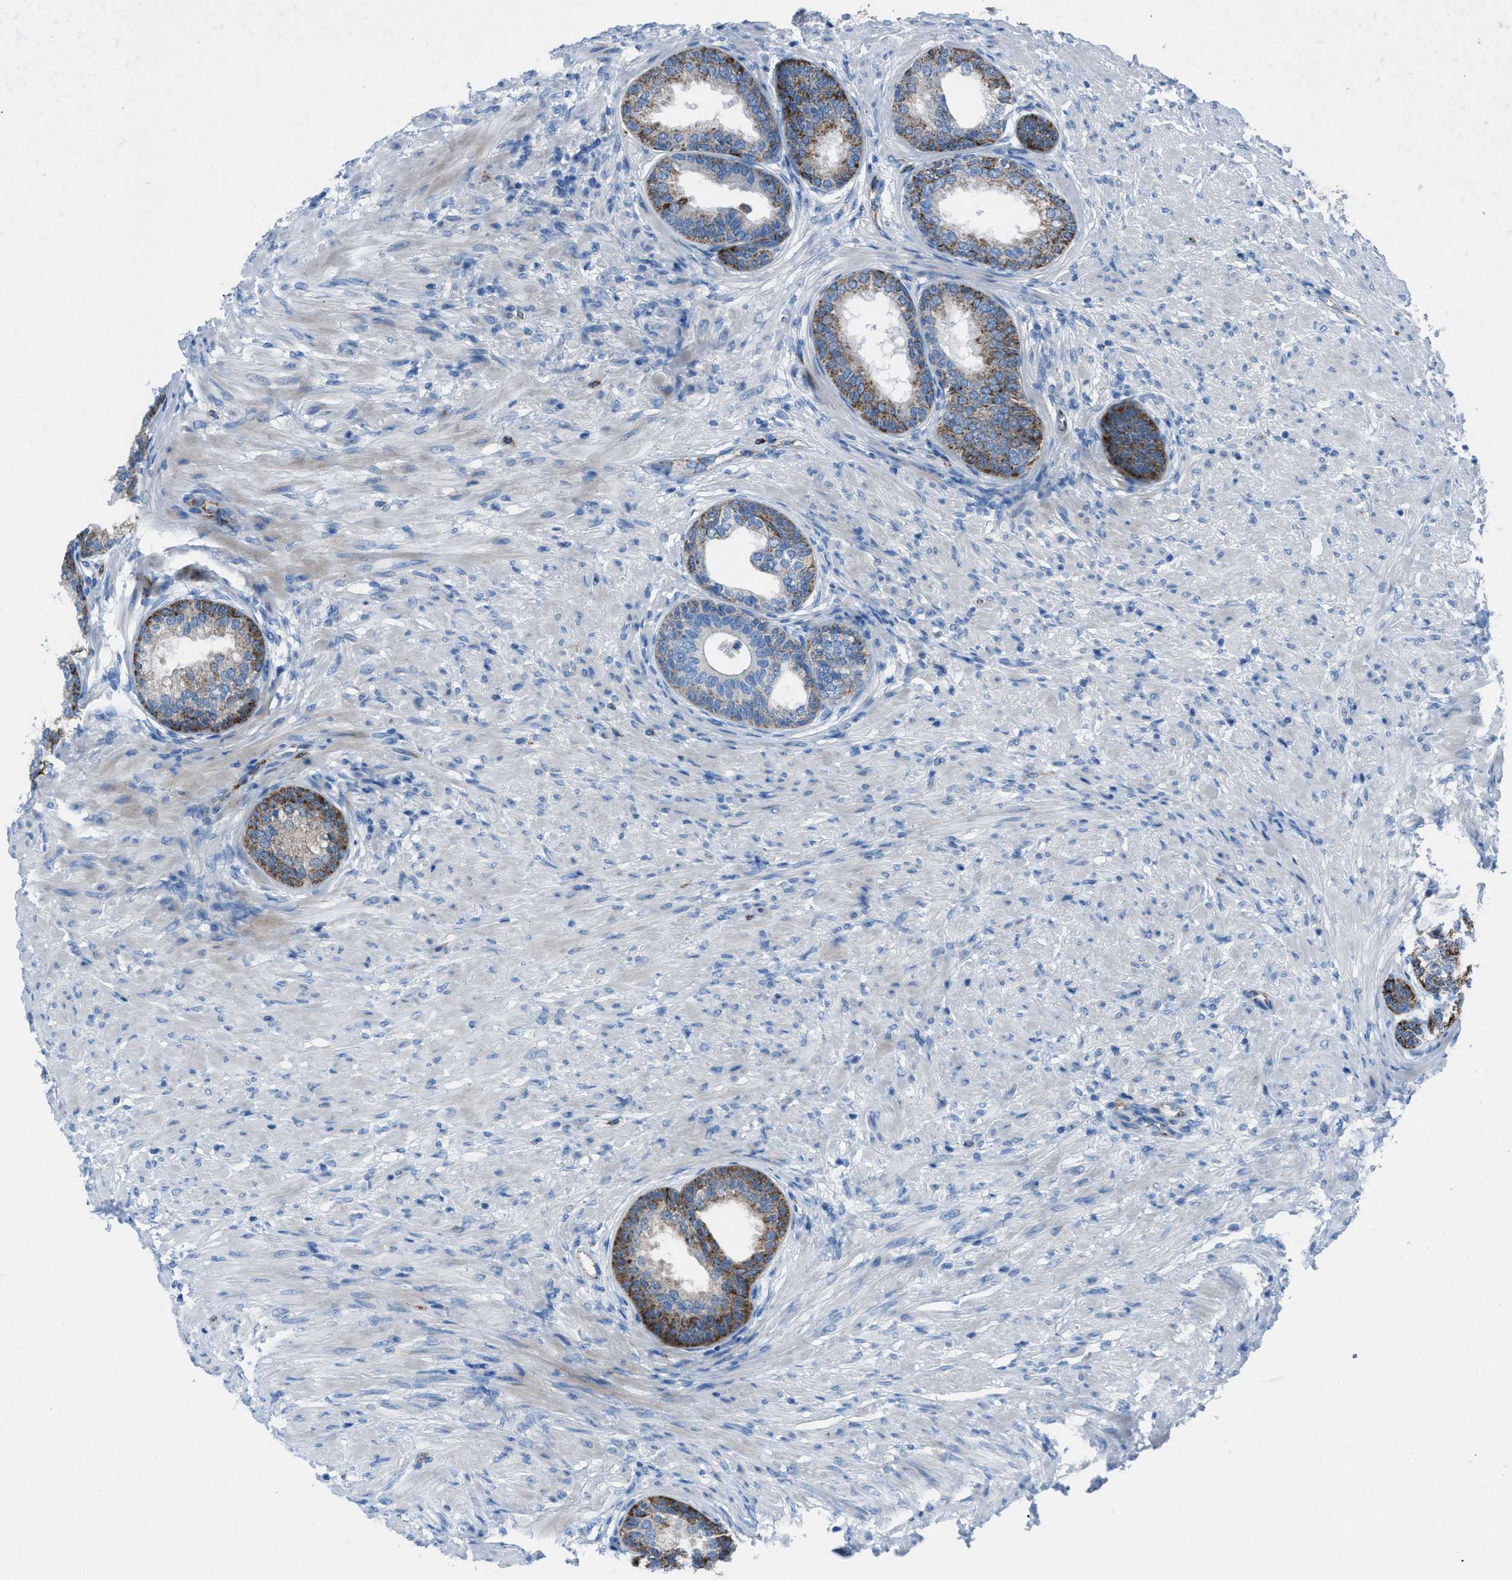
{"staining": {"intensity": "moderate", "quantity": "25%-75%", "location": "cytoplasmic/membranous"}, "tissue": "prostate", "cell_type": "Glandular cells", "image_type": "normal", "snomed": [{"axis": "morphology", "description": "Normal tissue, NOS"}, {"axis": "topography", "description": "Prostate"}], "caption": "Approximately 25%-75% of glandular cells in normal prostate display moderate cytoplasmic/membranous protein expression as visualized by brown immunohistochemical staining.", "gene": "CD1B", "patient": {"sex": "male", "age": 76}}